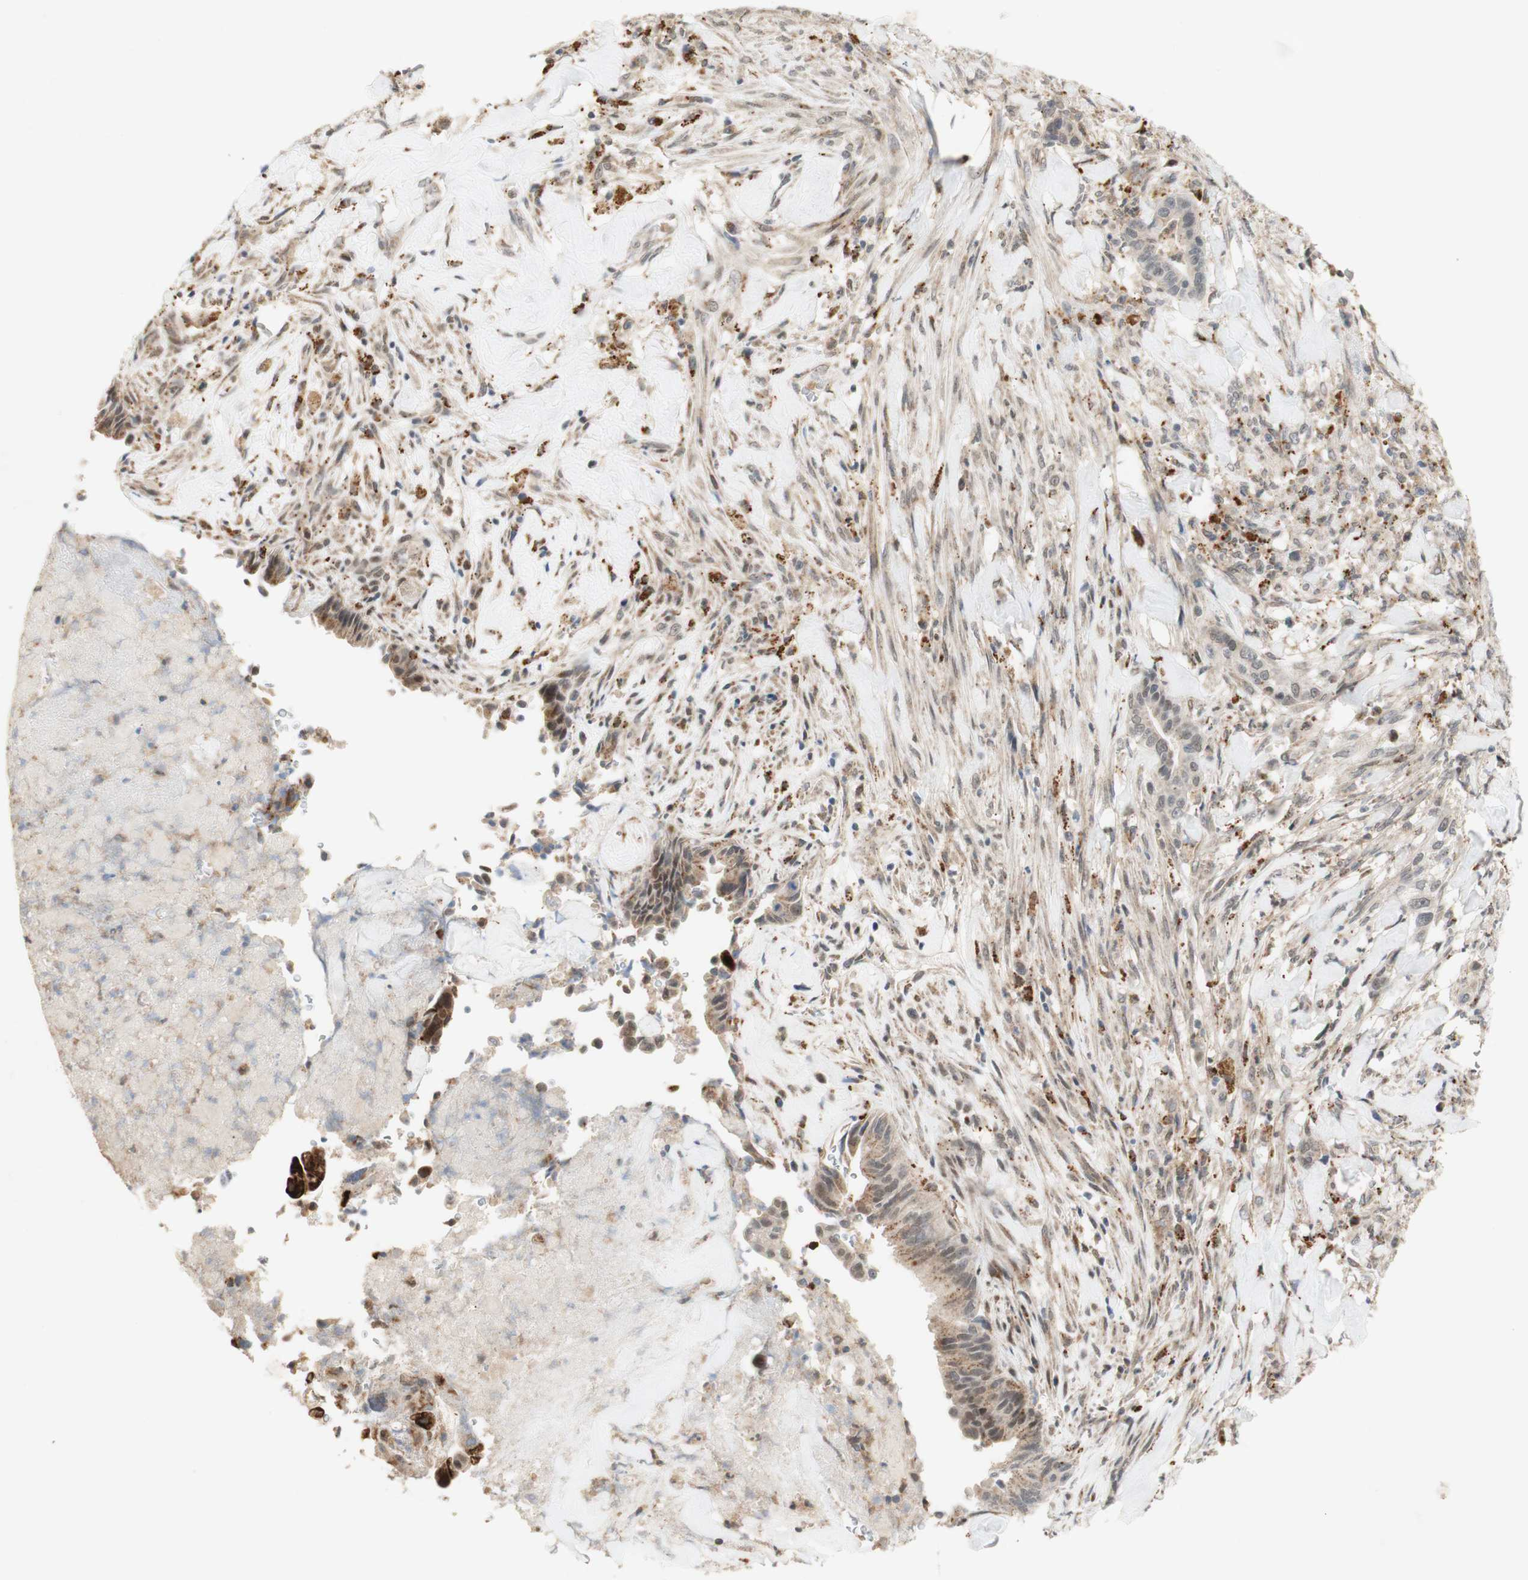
{"staining": {"intensity": "weak", "quantity": "<25%", "location": "cytoplasmic/membranous"}, "tissue": "liver cancer", "cell_type": "Tumor cells", "image_type": "cancer", "snomed": [{"axis": "morphology", "description": "Cholangiocarcinoma"}, {"axis": "topography", "description": "Liver"}], "caption": "Tumor cells show no significant protein expression in liver cancer (cholangiocarcinoma). The staining was performed using DAB to visualize the protein expression in brown, while the nuclei were stained in blue with hematoxylin (Magnification: 20x).", "gene": "GAPT", "patient": {"sex": "female", "age": 67}}